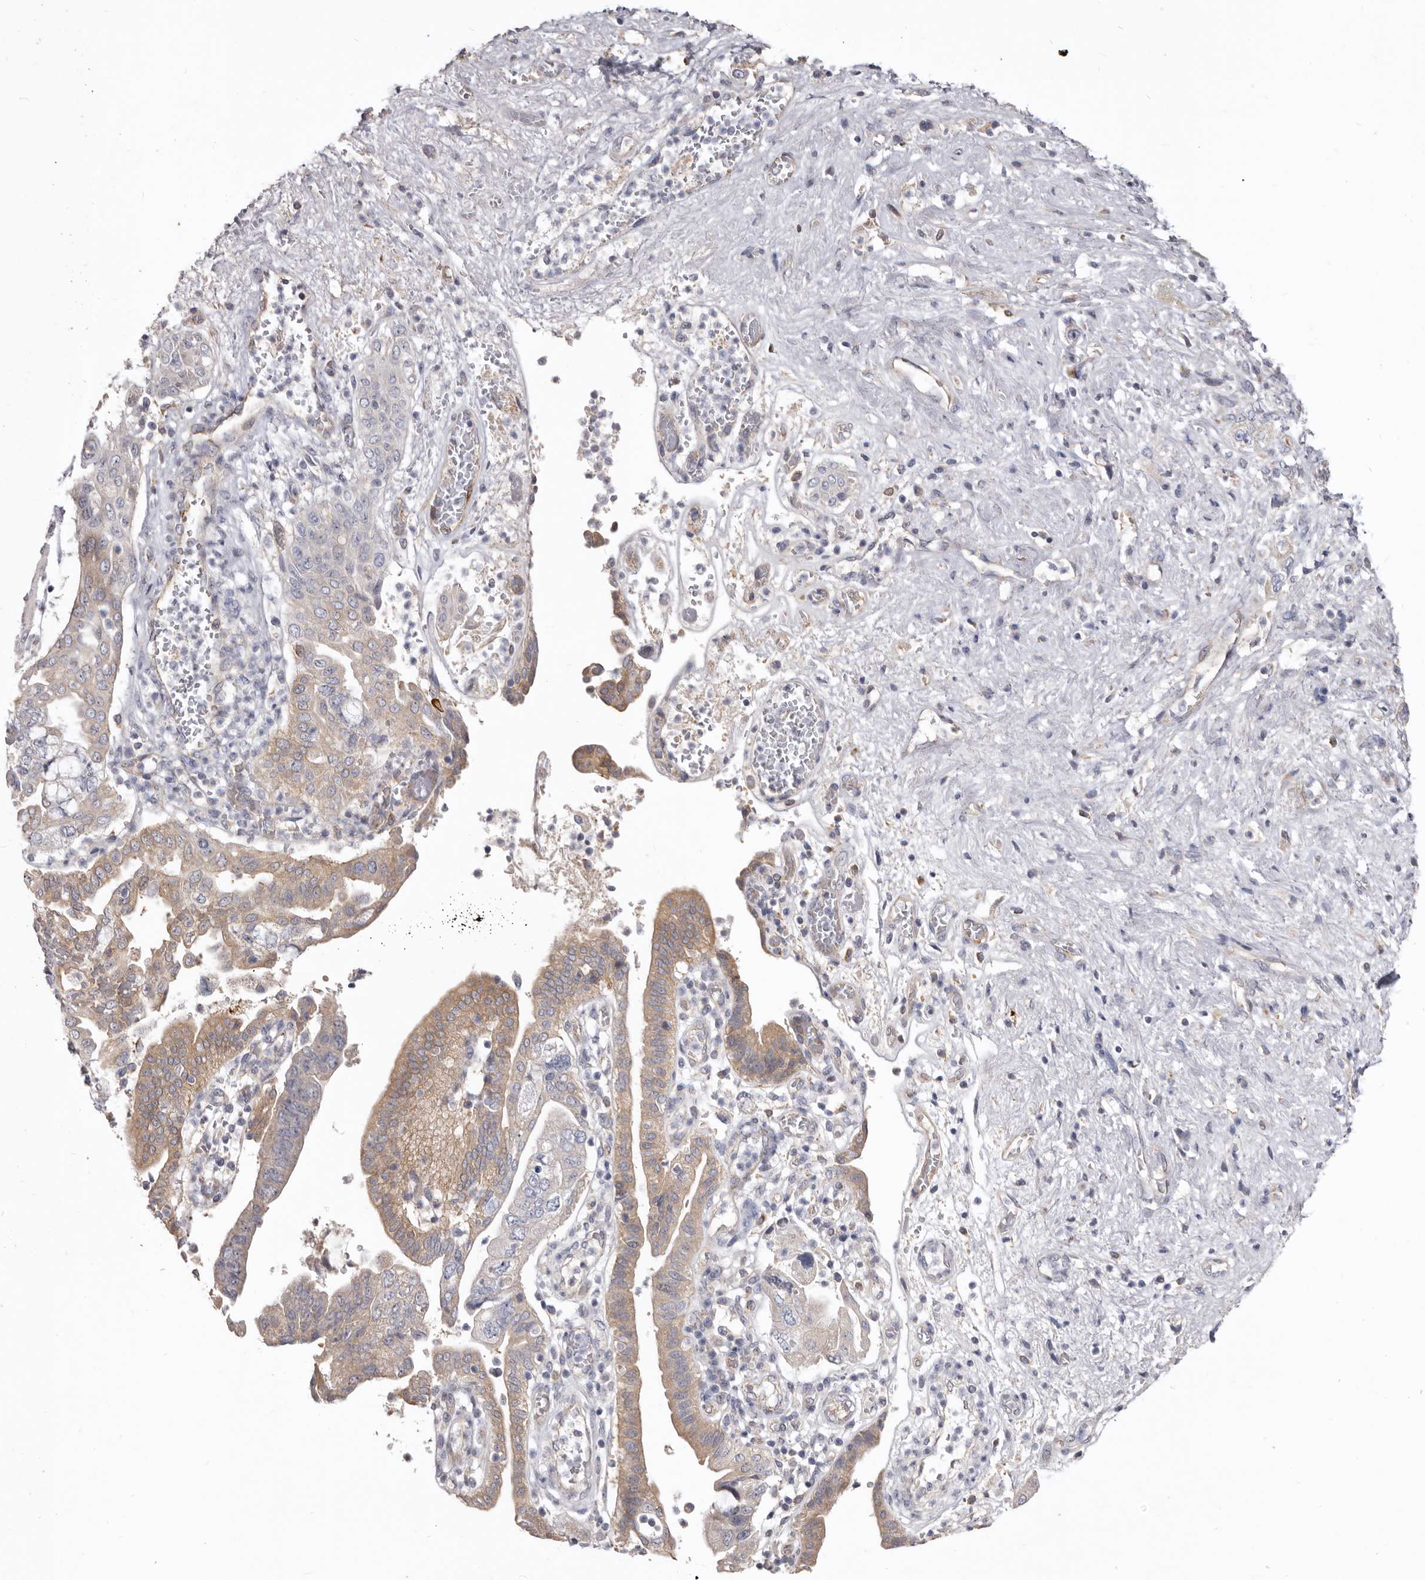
{"staining": {"intensity": "moderate", "quantity": ">75%", "location": "cytoplasmic/membranous"}, "tissue": "pancreatic cancer", "cell_type": "Tumor cells", "image_type": "cancer", "snomed": [{"axis": "morphology", "description": "Adenocarcinoma, NOS"}, {"axis": "topography", "description": "Pancreas"}], "caption": "The micrograph demonstrates staining of pancreatic adenocarcinoma, revealing moderate cytoplasmic/membranous protein positivity (brown color) within tumor cells. (DAB IHC, brown staining for protein, blue staining for nuclei).", "gene": "FMO2", "patient": {"sex": "female", "age": 73}}